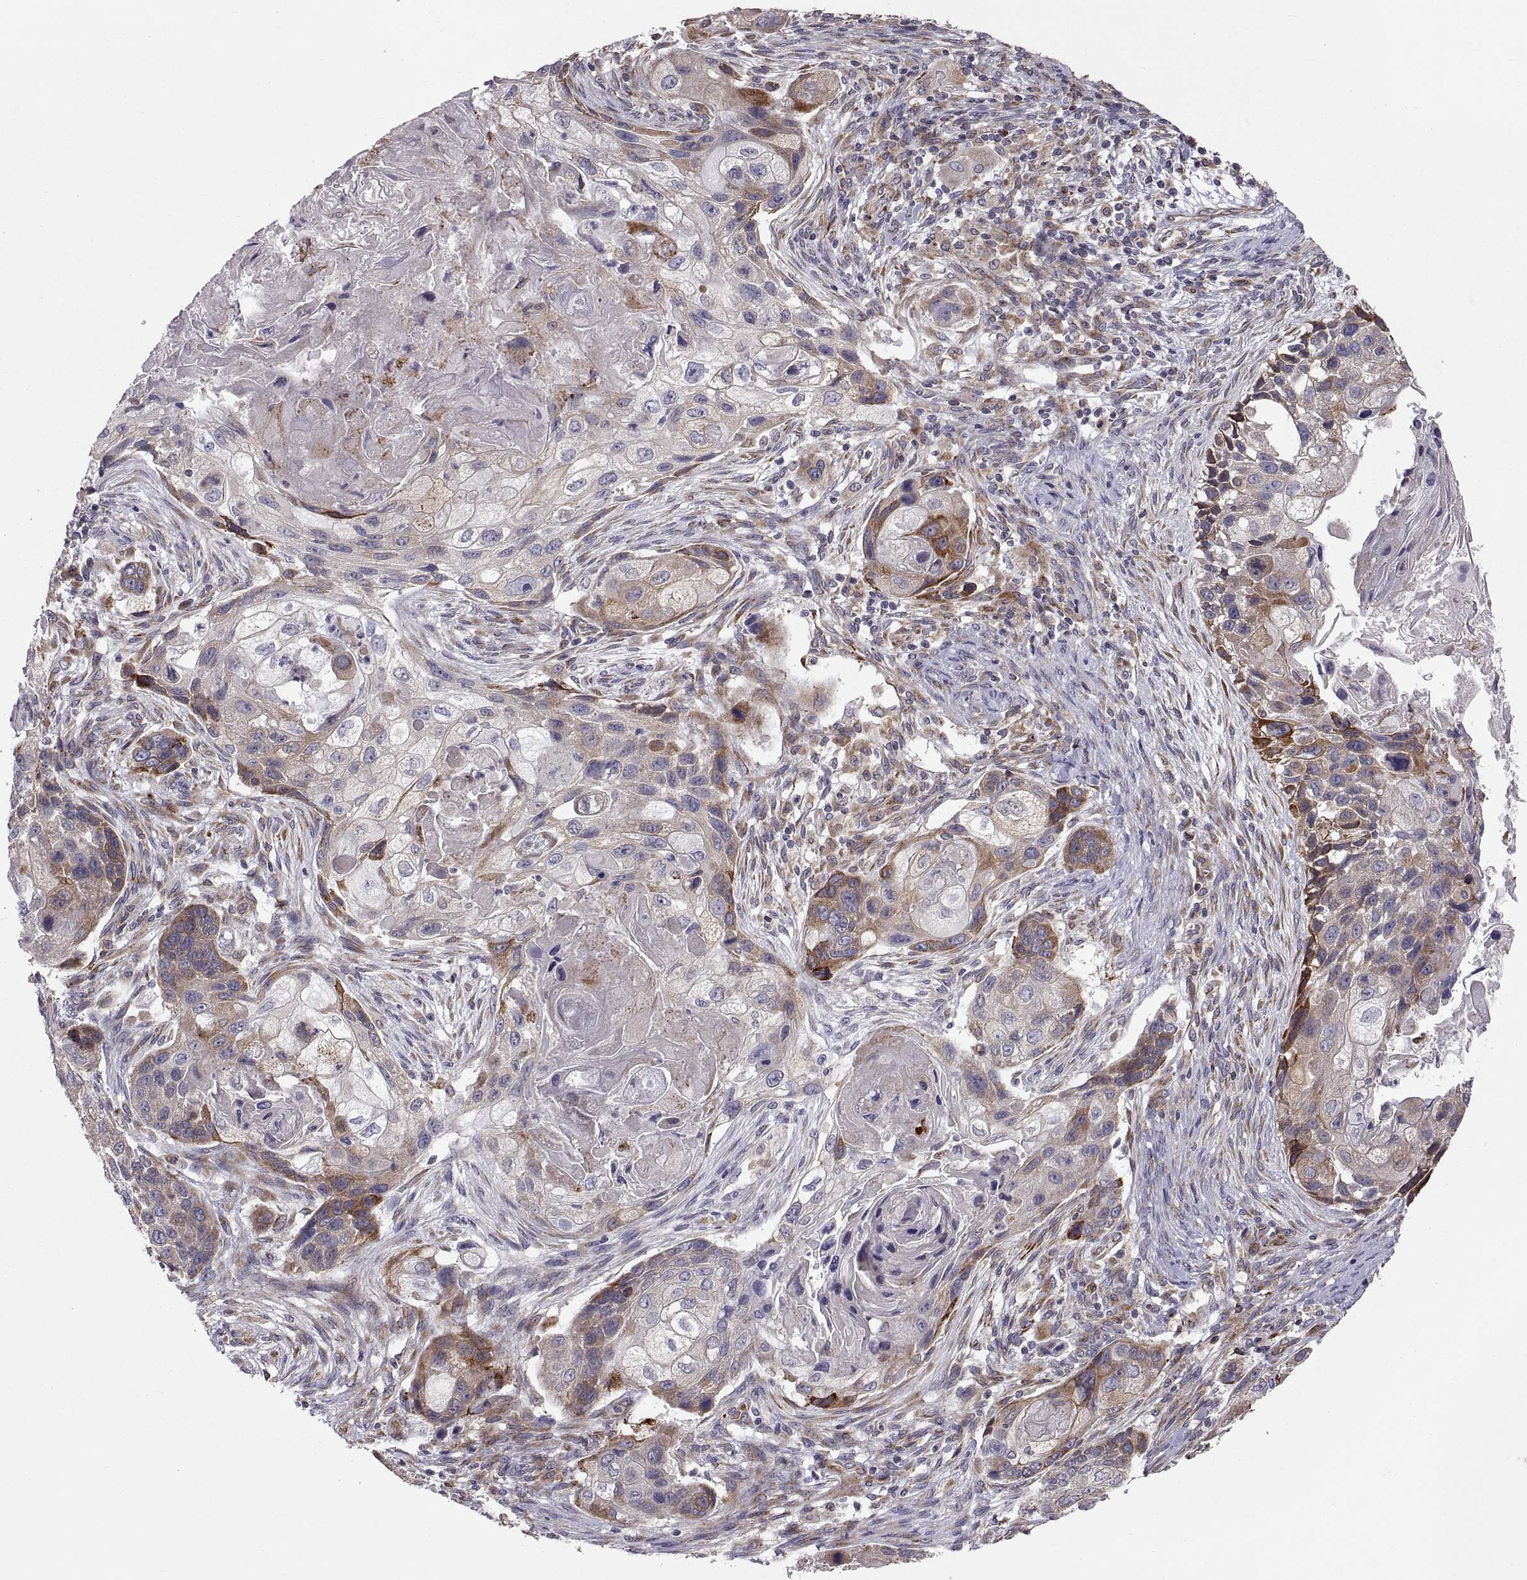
{"staining": {"intensity": "strong", "quantity": "<25%", "location": "cytoplasmic/membranous"}, "tissue": "lung cancer", "cell_type": "Tumor cells", "image_type": "cancer", "snomed": [{"axis": "morphology", "description": "Squamous cell carcinoma, NOS"}, {"axis": "topography", "description": "Lung"}], "caption": "Immunohistochemistry (IHC) of lung cancer demonstrates medium levels of strong cytoplasmic/membranous positivity in about <25% of tumor cells.", "gene": "PLEKHB2", "patient": {"sex": "male", "age": 69}}